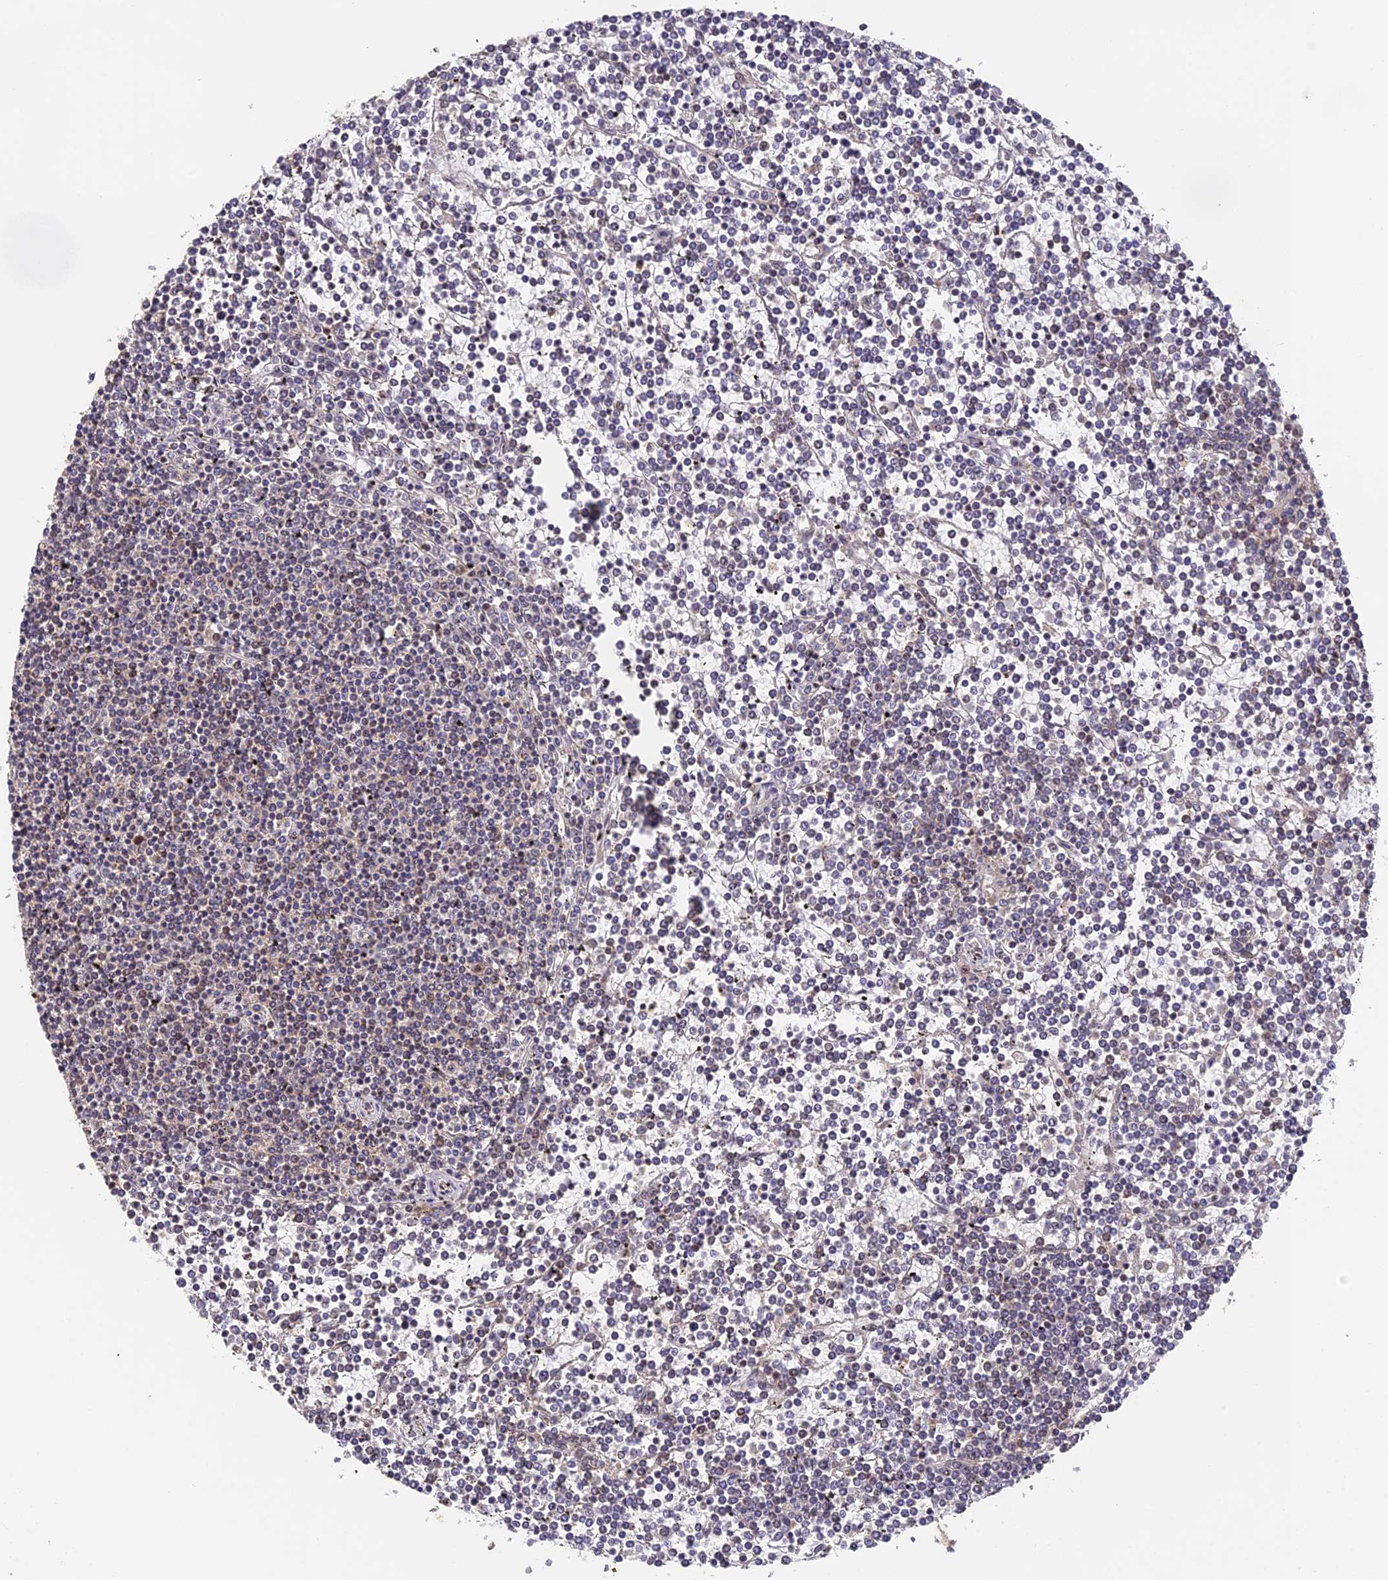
{"staining": {"intensity": "negative", "quantity": "none", "location": "none"}, "tissue": "lymphoma", "cell_type": "Tumor cells", "image_type": "cancer", "snomed": [{"axis": "morphology", "description": "Malignant lymphoma, non-Hodgkin's type, Low grade"}, {"axis": "topography", "description": "Spleen"}], "caption": "The immunohistochemistry histopathology image has no significant positivity in tumor cells of lymphoma tissue.", "gene": "ZNF443", "patient": {"sex": "female", "age": 19}}